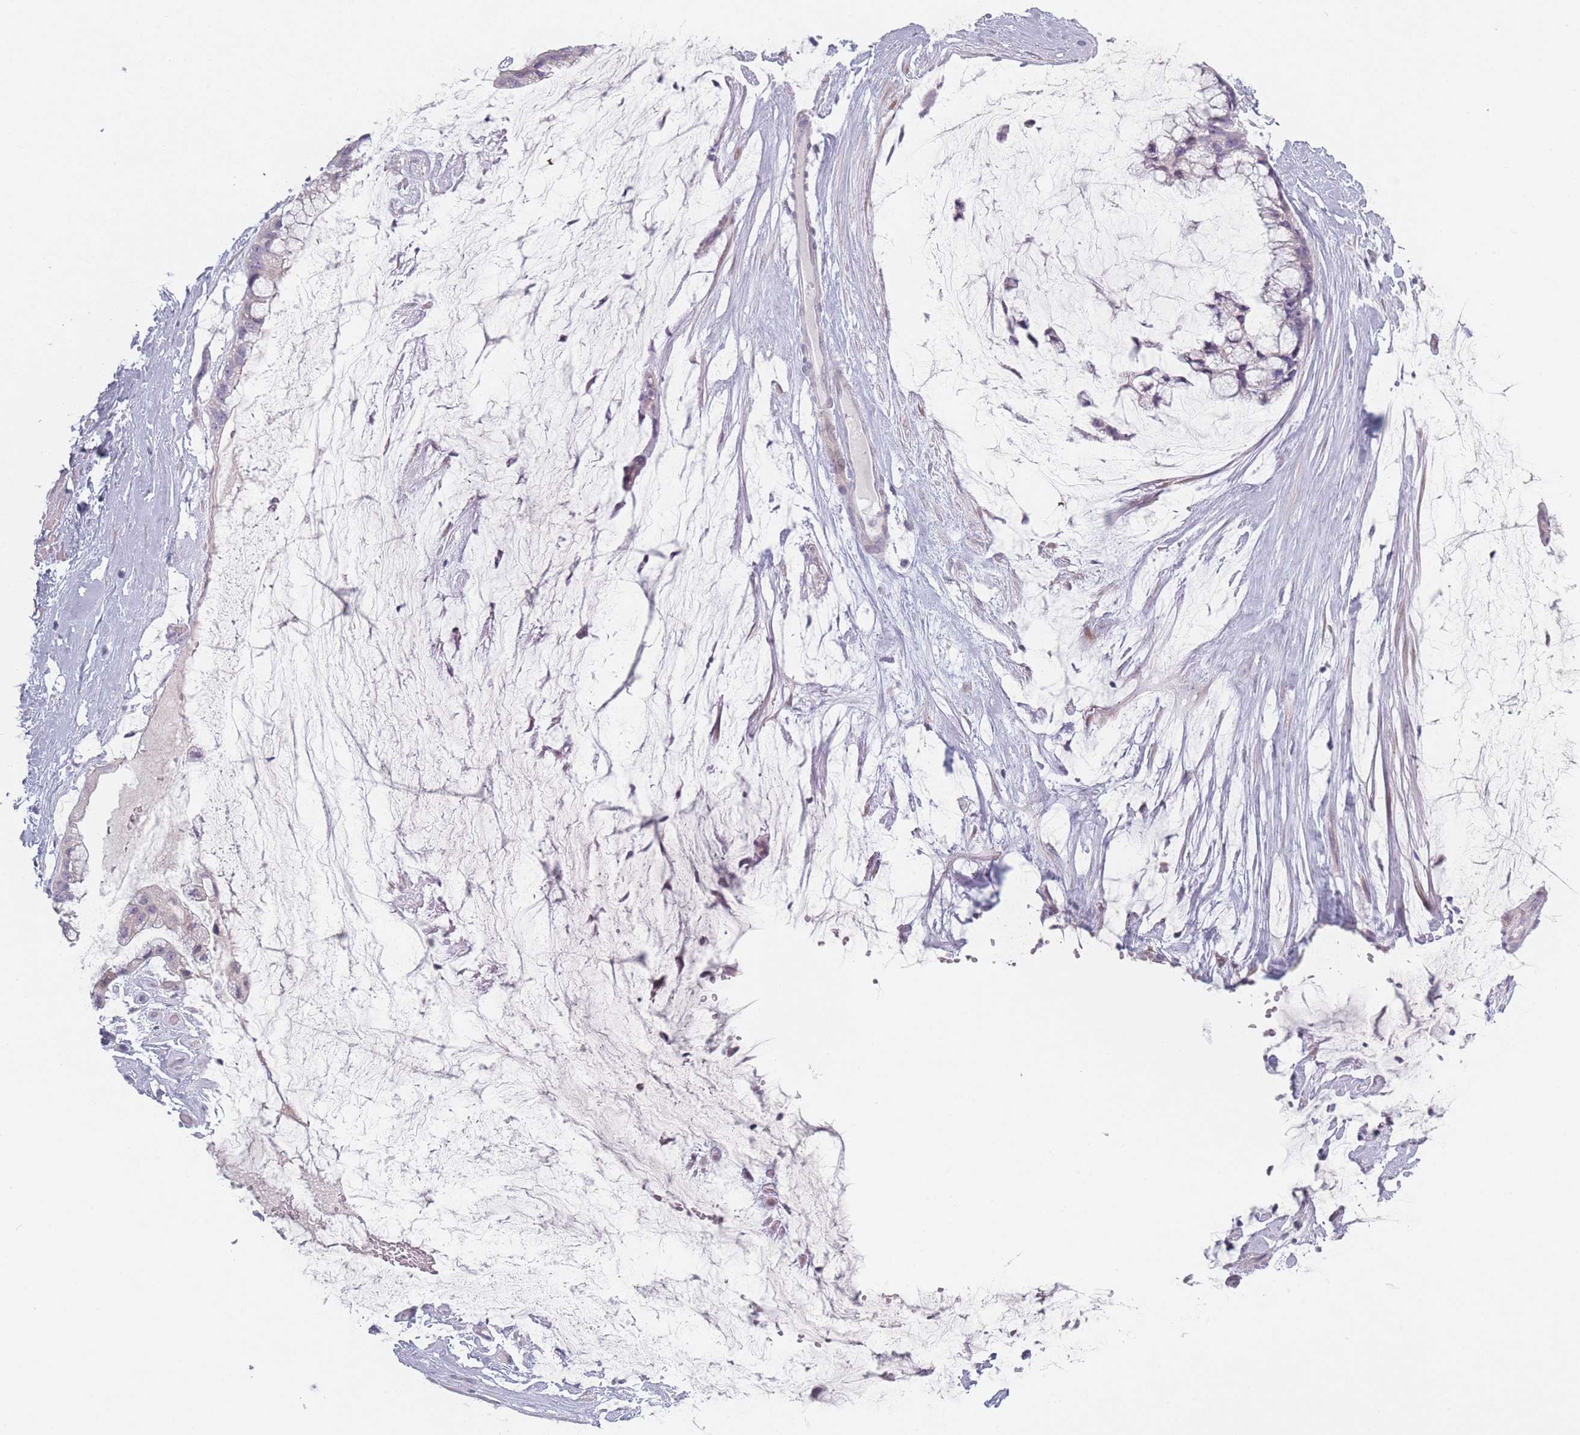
{"staining": {"intensity": "negative", "quantity": "none", "location": "none"}, "tissue": "ovarian cancer", "cell_type": "Tumor cells", "image_type": "cancer", "snomed": [{"axis": "morphology", "description": "Cystadenocarcinoma, mucinous, NOS"}, {"axis": "topography", "description": "Ovary"}], "caption": "Tumor cells show no significant protein staining in ovarian mucinous cystadenocarcinoma.", "gene": "RASL10B", "patient": {"sex": "female", "age": 39}}